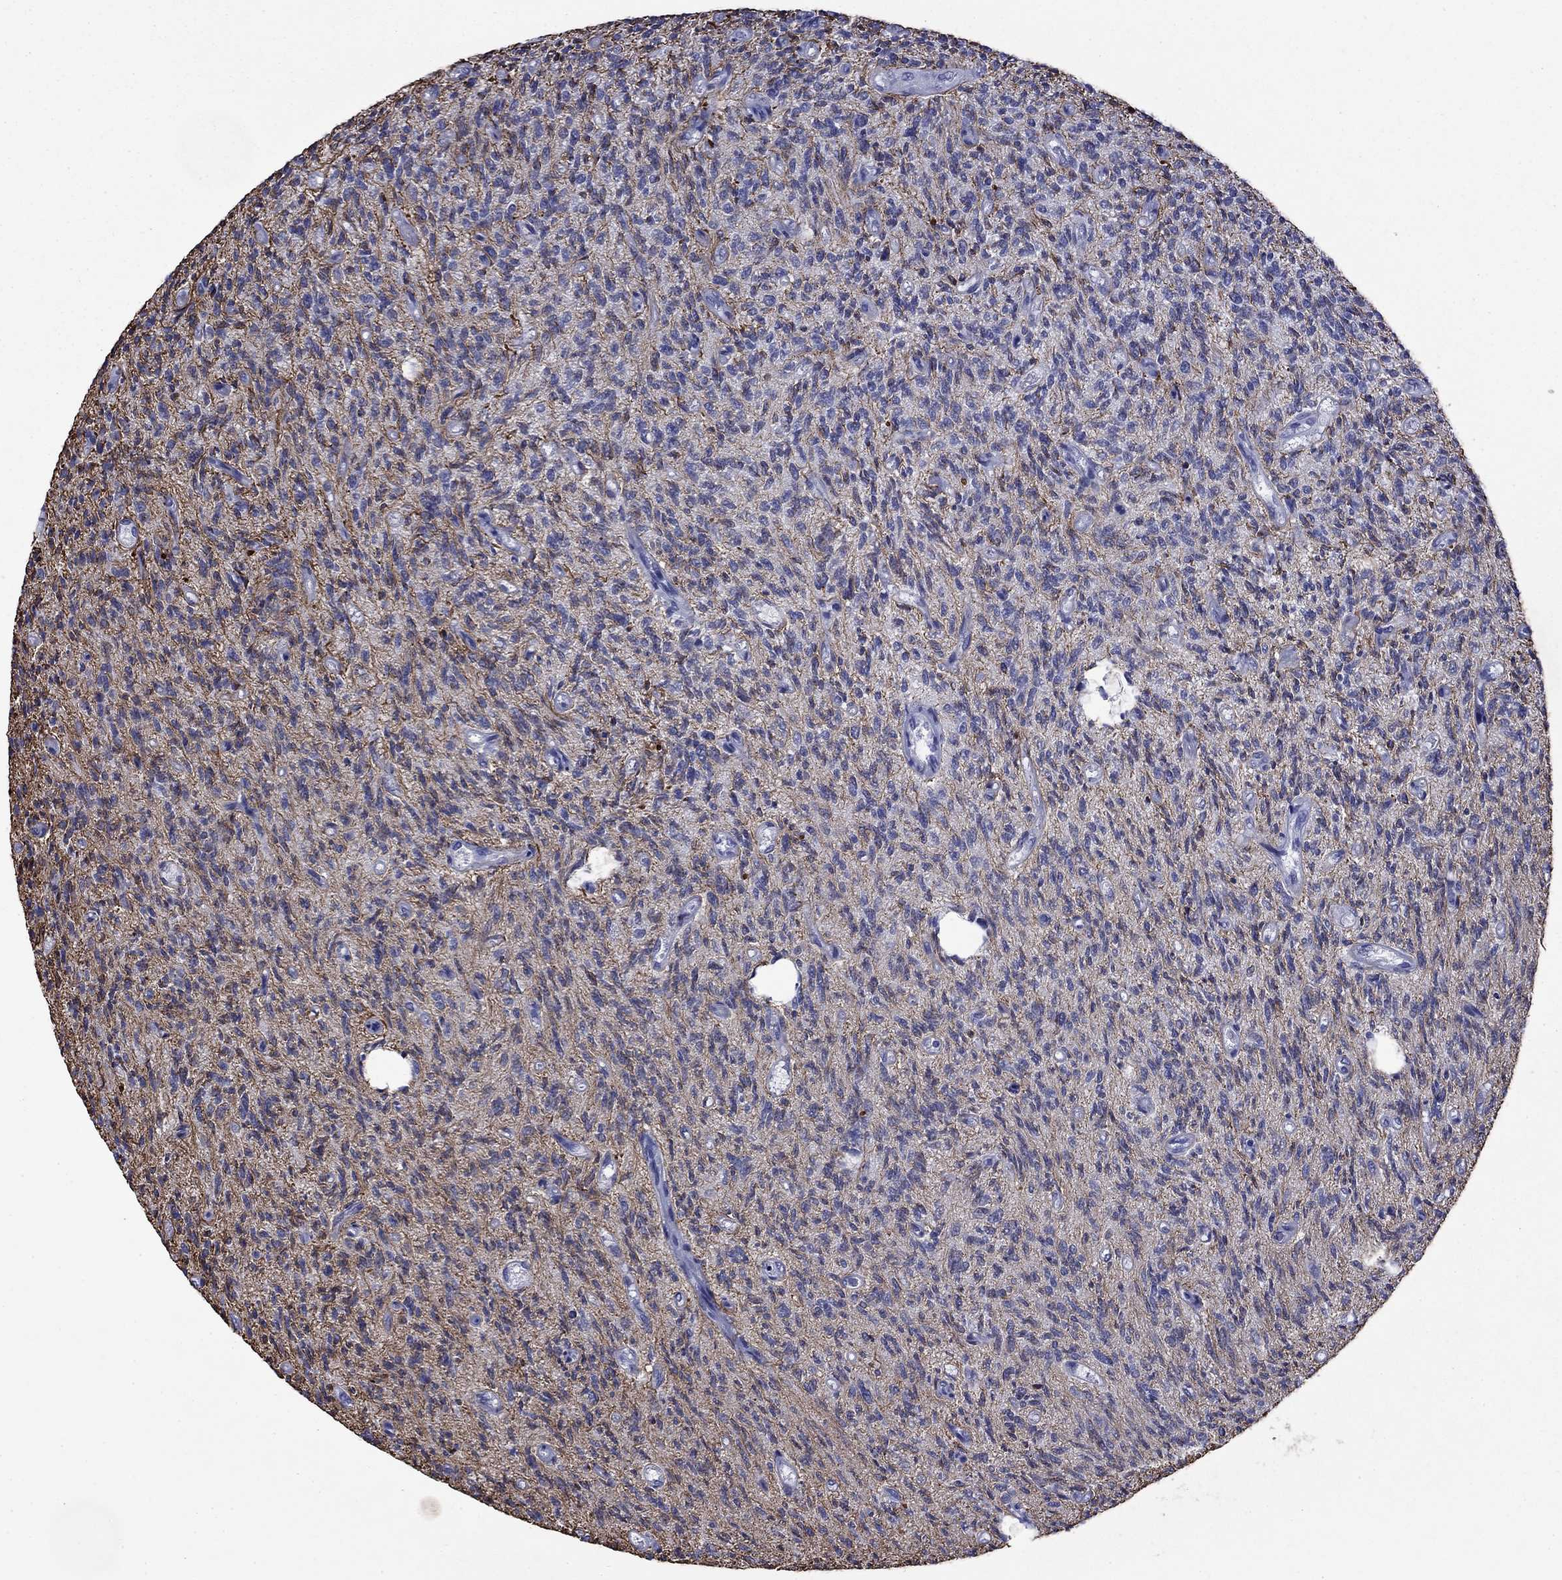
{"staining": {"intensity": "negative", "quantity": "none", "location": "none"}, "tissue": "glioma", "cell_type": "Tumor cells", "image_type": "cancer", "snomed": [{"axis": "morphology", "description": "Glioma, malignant, High grade"}, {"axis": "topography", "description": "Brain"}], "caption": "Glioma stained for a protein using immunohistochemistry (IHC) shows no positivity tumor cells.", "gene": "APPBP2", "patient": {"sex": "male", "age": 64}}